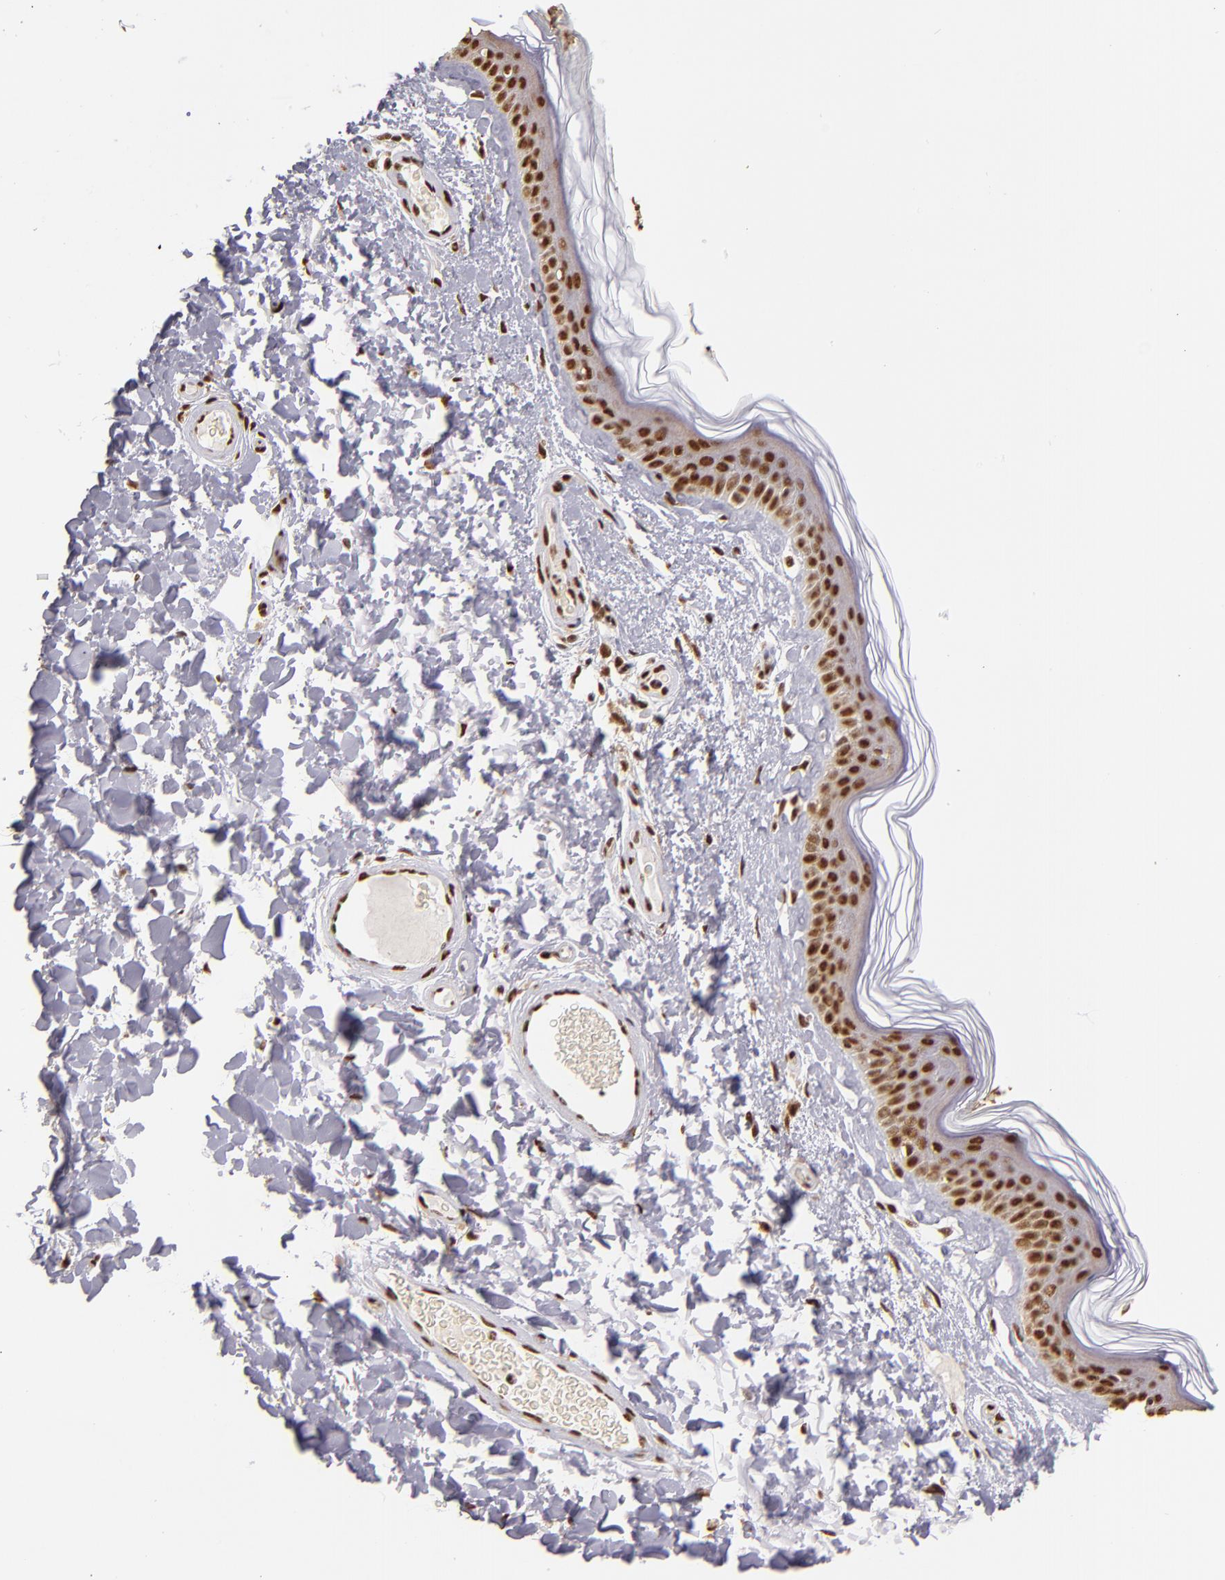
{"staining": {"intensity": "moderate", "quantity": ">75%", "location": "nuclear"}, "tissue": "skin", "cell_type": "Fibroblasts", "image_type": "normal", "snomed": [{"axis": "morphology", "description": "Normal tissue, NOS"}, {"axis": "topography", "description": "Skin"}], "caption": "Immunohistochemistry of benign skin reveals medium levels of moderate nuclear expression in approximately >75% of fibroblasts.", "gene": "SP1", "patient": {"sex": "male", "age": 63}}